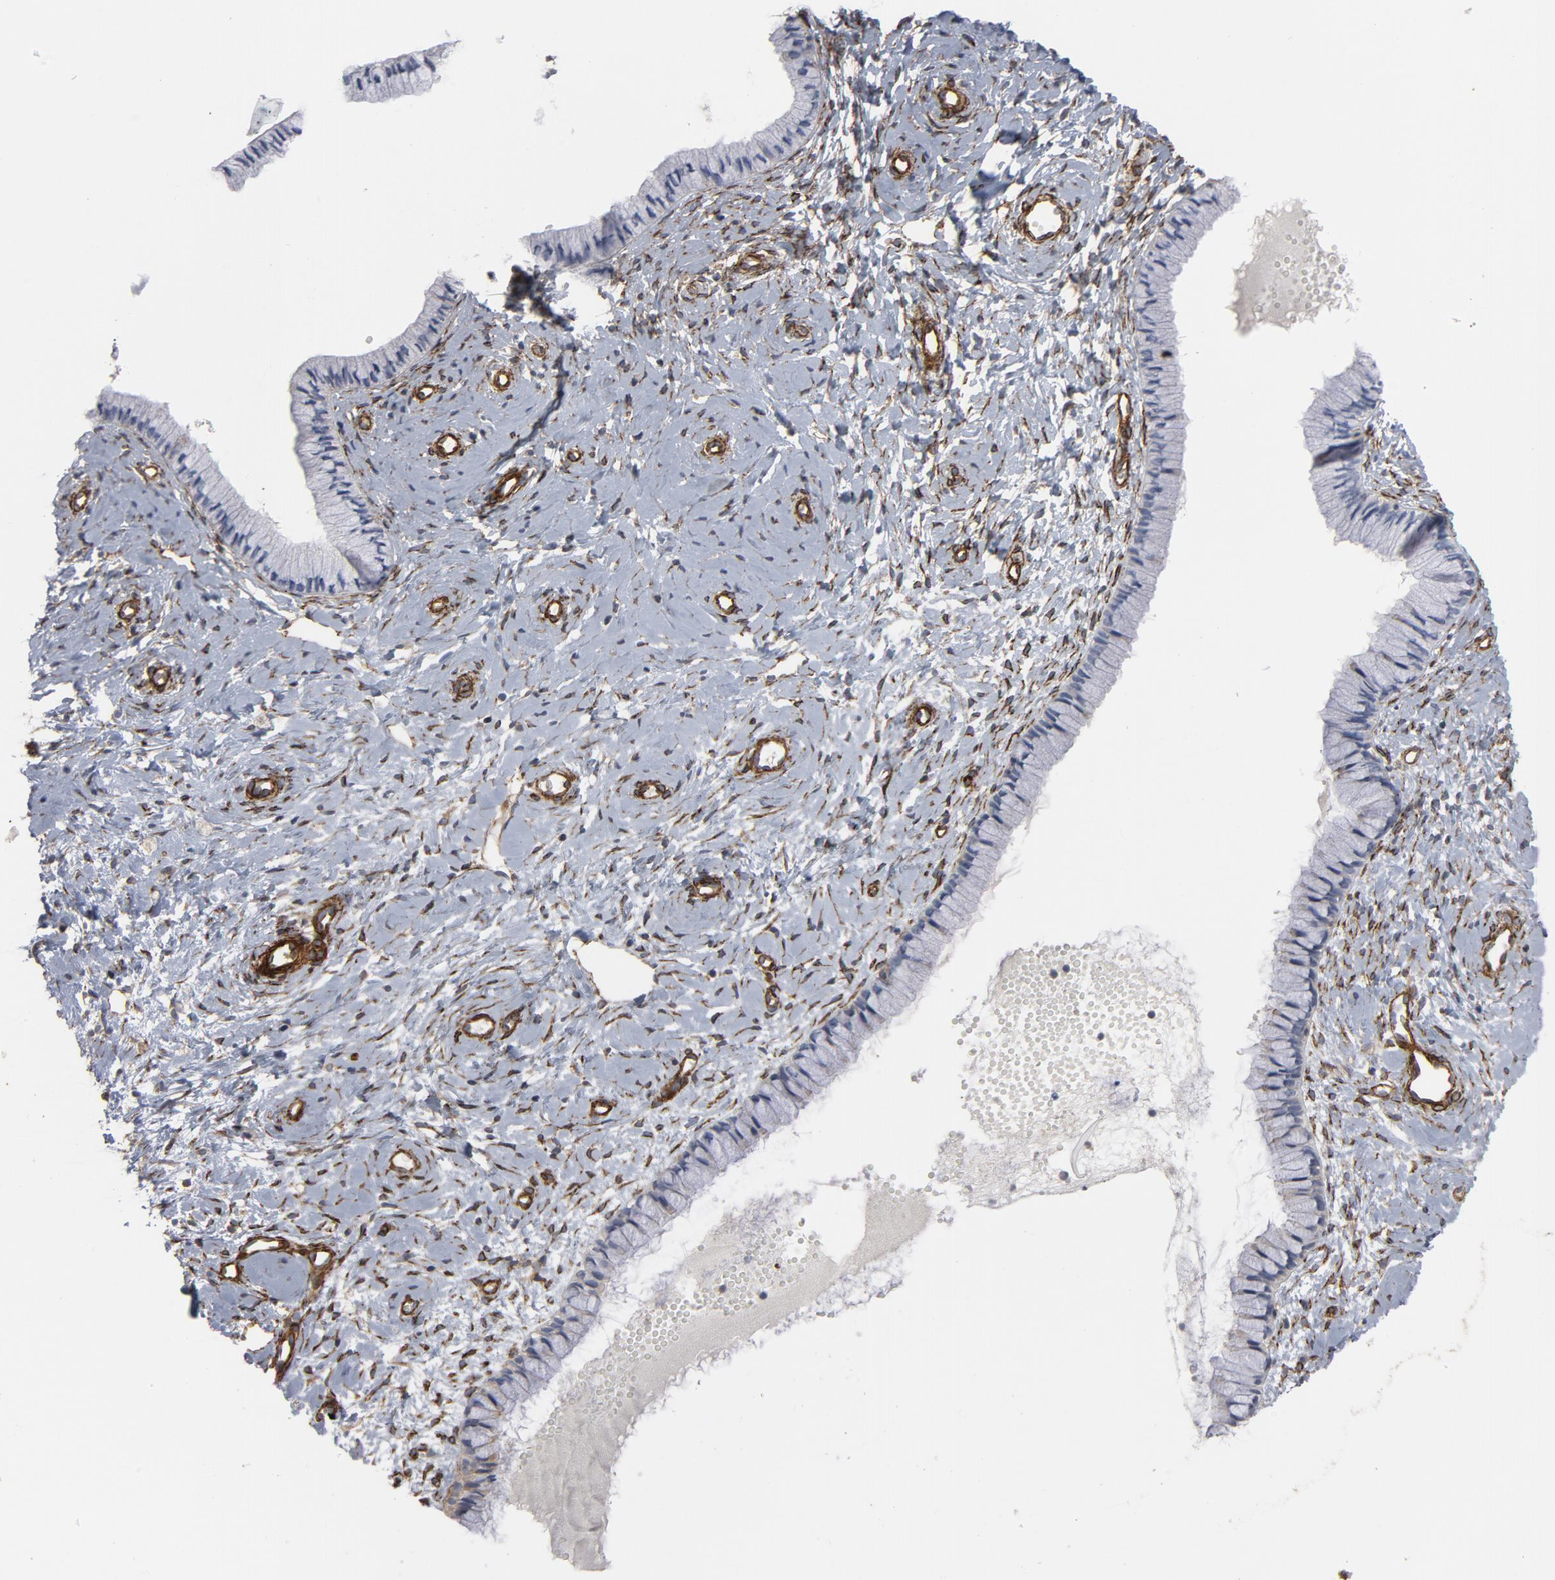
{"staining": {"intensity": "negative", "quantity": "none", "location": "none"}, "tissue": "cervix", "cell_type": "Glandular cells", "image_type": "normal", "snomed": [{"axis": "morphology", "description": "Normal tissue, NOS"}, {"axis": "topography", "description": "Cervix"}], "caption": "The IHC micrograph has no significant staining in glandular cells of cervix.", "gene": "GNG2", "patient": {"sex": "female", "age": 46}}